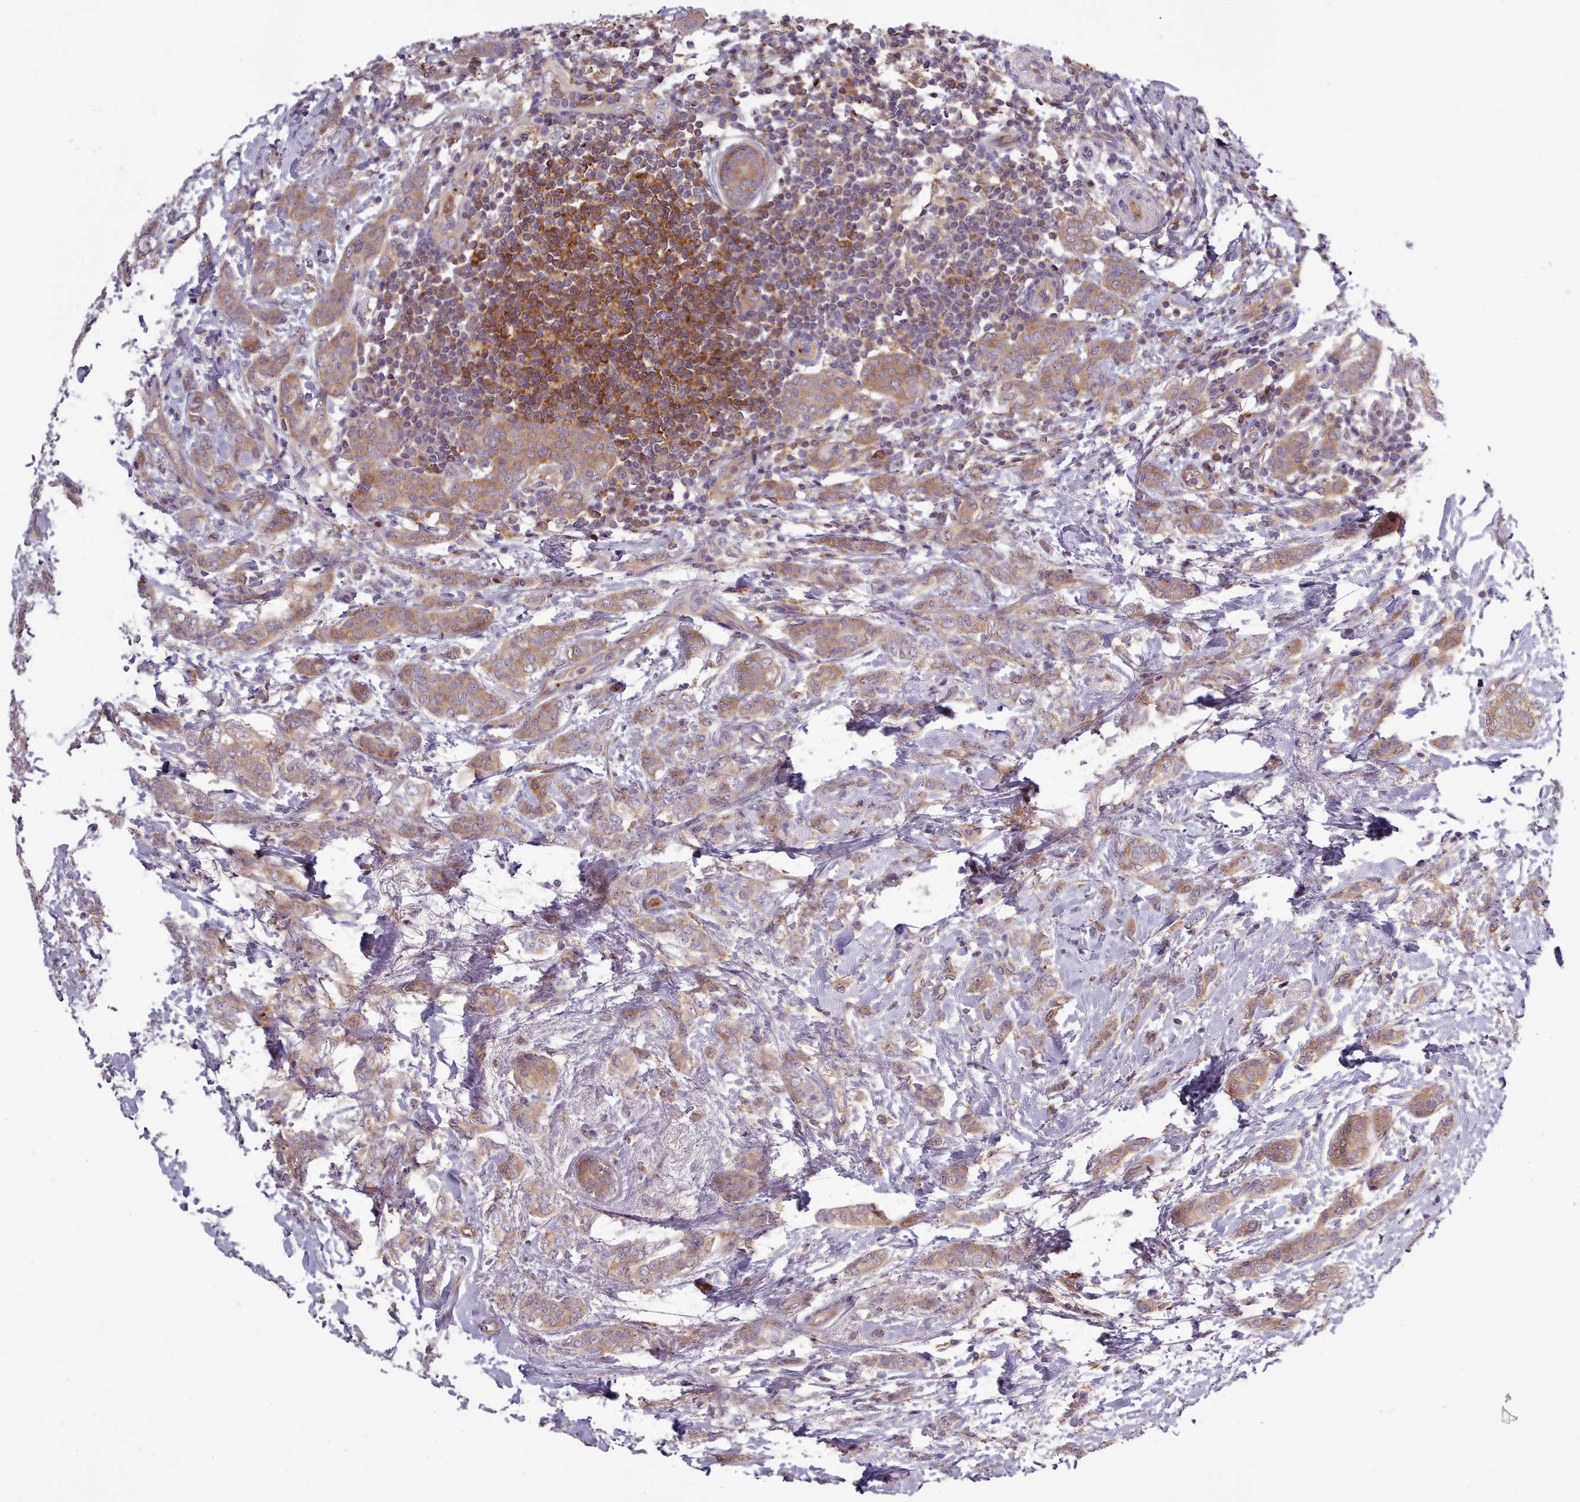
{"staining": {"intensity": "moderate", "quantity": ">75%", "location": "cytoplasmic/membranous"}, "tissue": "breast cancer", "cell_type": "Tumor cells", "image_type": "cancer", "snomed": [{"axis": "morphology", "description": "Duct carcinoma"}, {"axis": "topography", "description": "Breast"}], "caption": "Immunohistochemical staining of infiltrating ductal carcinoma (breast) reveals medium levels of moderate cytoplasmic/membranous staining in about >75% of tumor cells. Using DAB (3,3'-diaminobenzidine) (brown) and hematoxylin (blue) stains, captured at high magnification using brightfield microscopy.", "gene": "NDST2", "patient": {"sex": "female", "age": 72}}